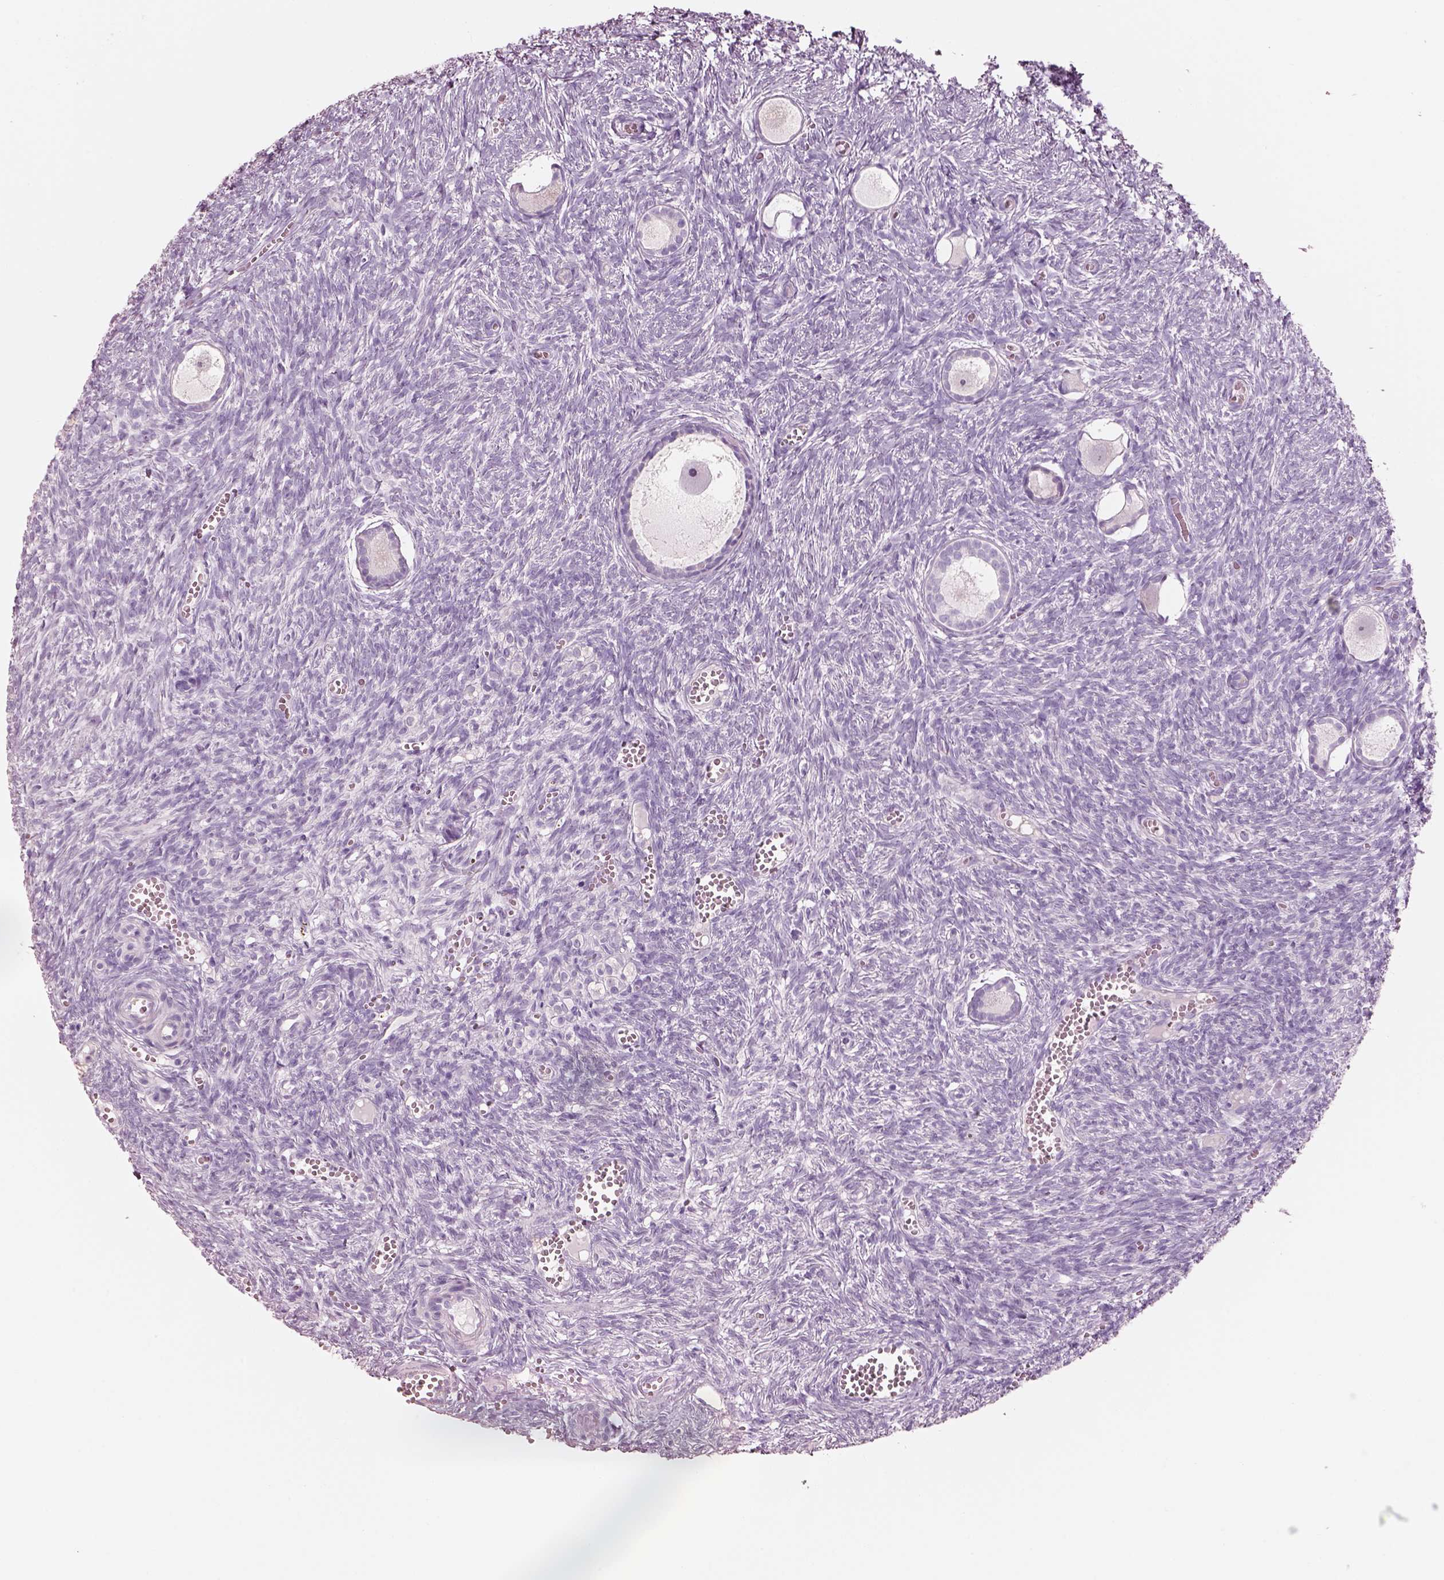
{"staining": {"intensity": "negative", "quantity": "none", "location": "none"}, "tissue": "ovary", "cell_type": "Follicle cells", "image_type": "normal", "snomed": [{"axis": "morphology", "description": "Normal tissue, NOS"}, {"axis": "topography", "description": "Ovary"}], "caption": "Protein analysis of normal ovary demonstrates no significant positivity in follicle cells.", "gene": "PNOC", "patient": {"sex": "female", "age": 43}}